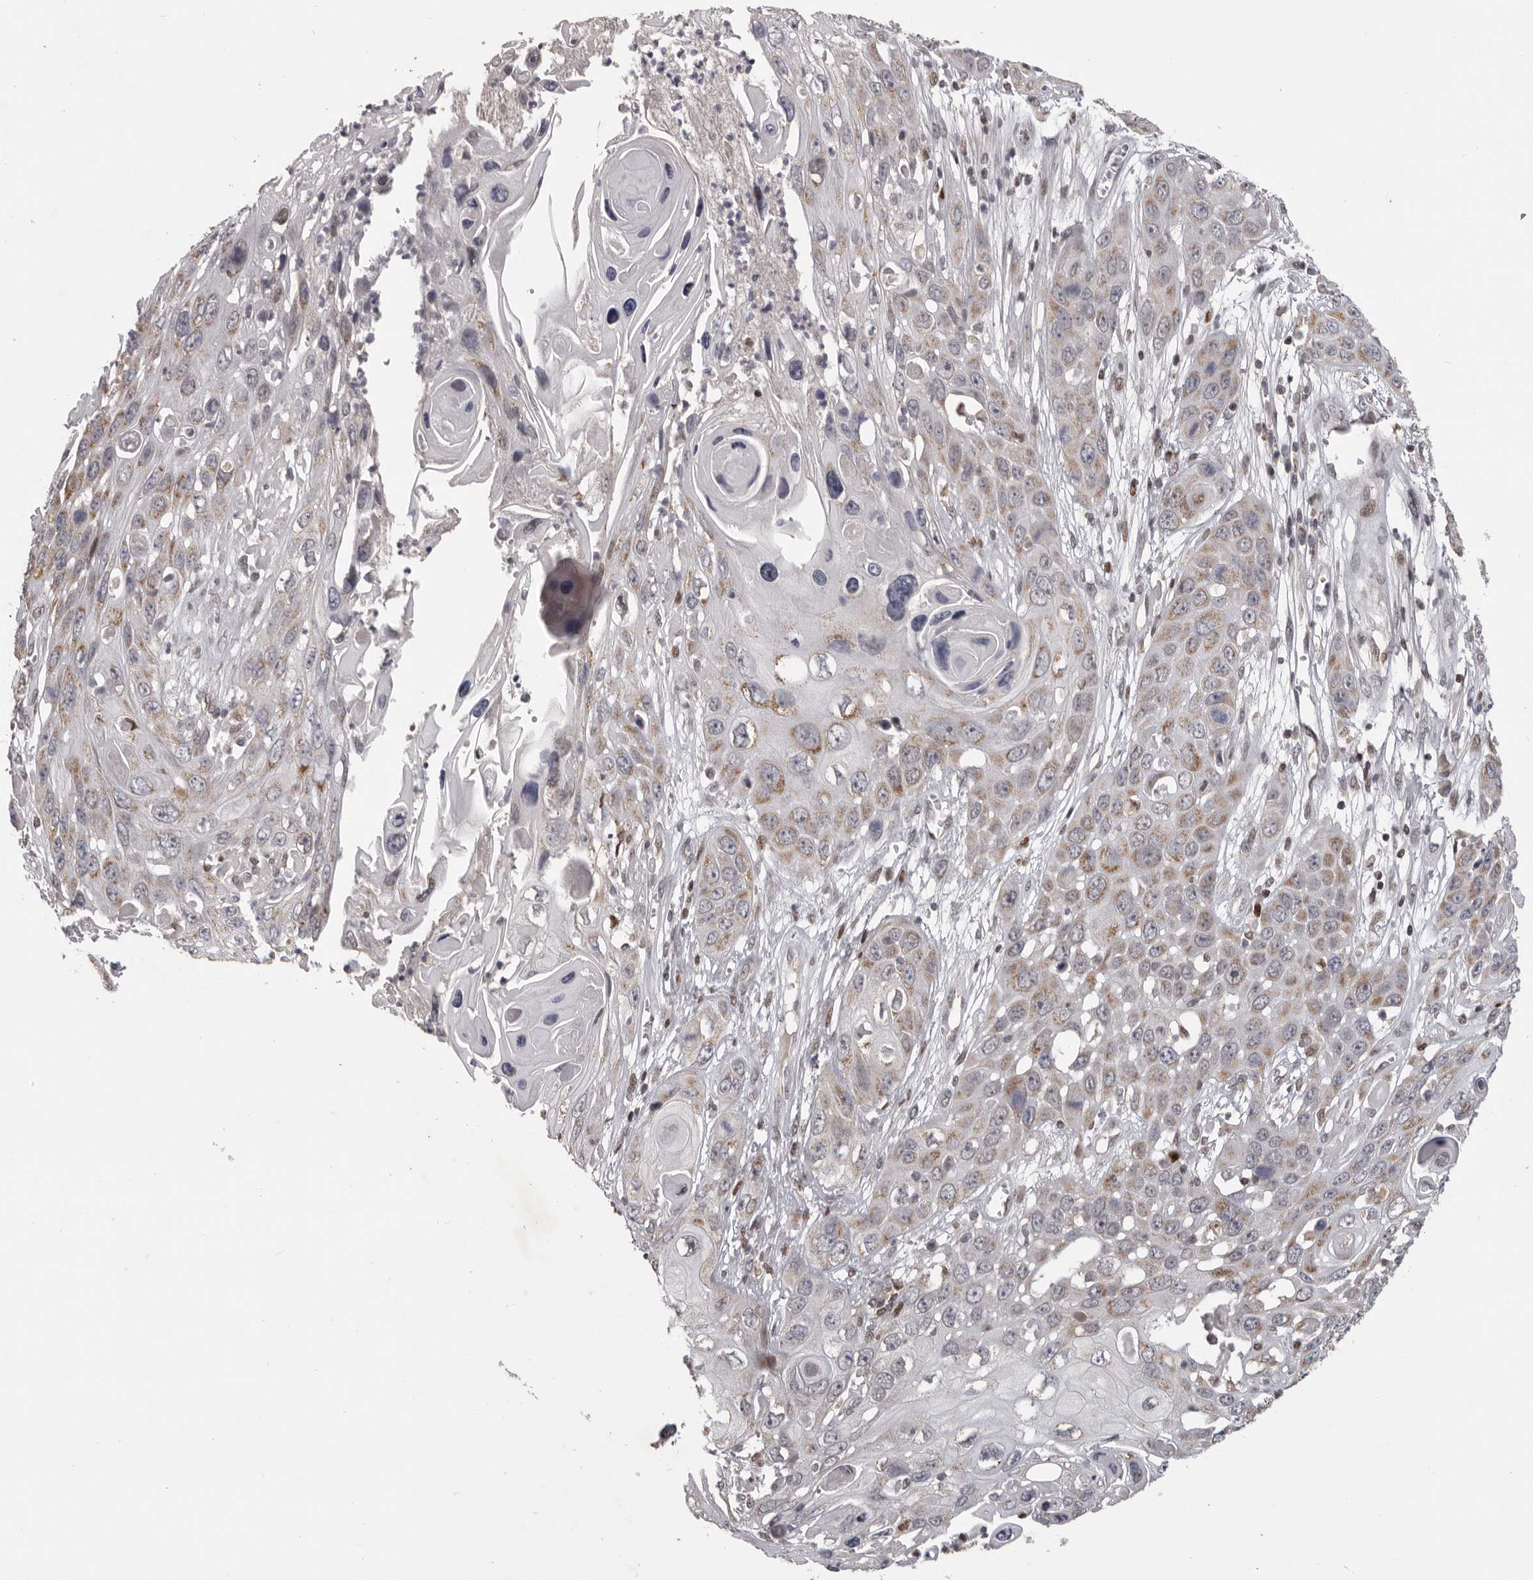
{"staining": {"intensity": "weak", "quantity": ">75%", "location": "cytoplasmic/membranous"}, "tissue": "skin cancer", "cell_type": "Tumor cells", "image_type": "cancer", "snomed": [{"axis": "morphology", "description": "Squamous cell carcinoma, NOS"}, {"axis": "topography", "description": "Skin"}], "caption": "Skin cancer stained with a protein marker exhibits weak staining in tumor cells.", "gene": "C17orf99", "patient": {"sex": "male", "age": 55}}